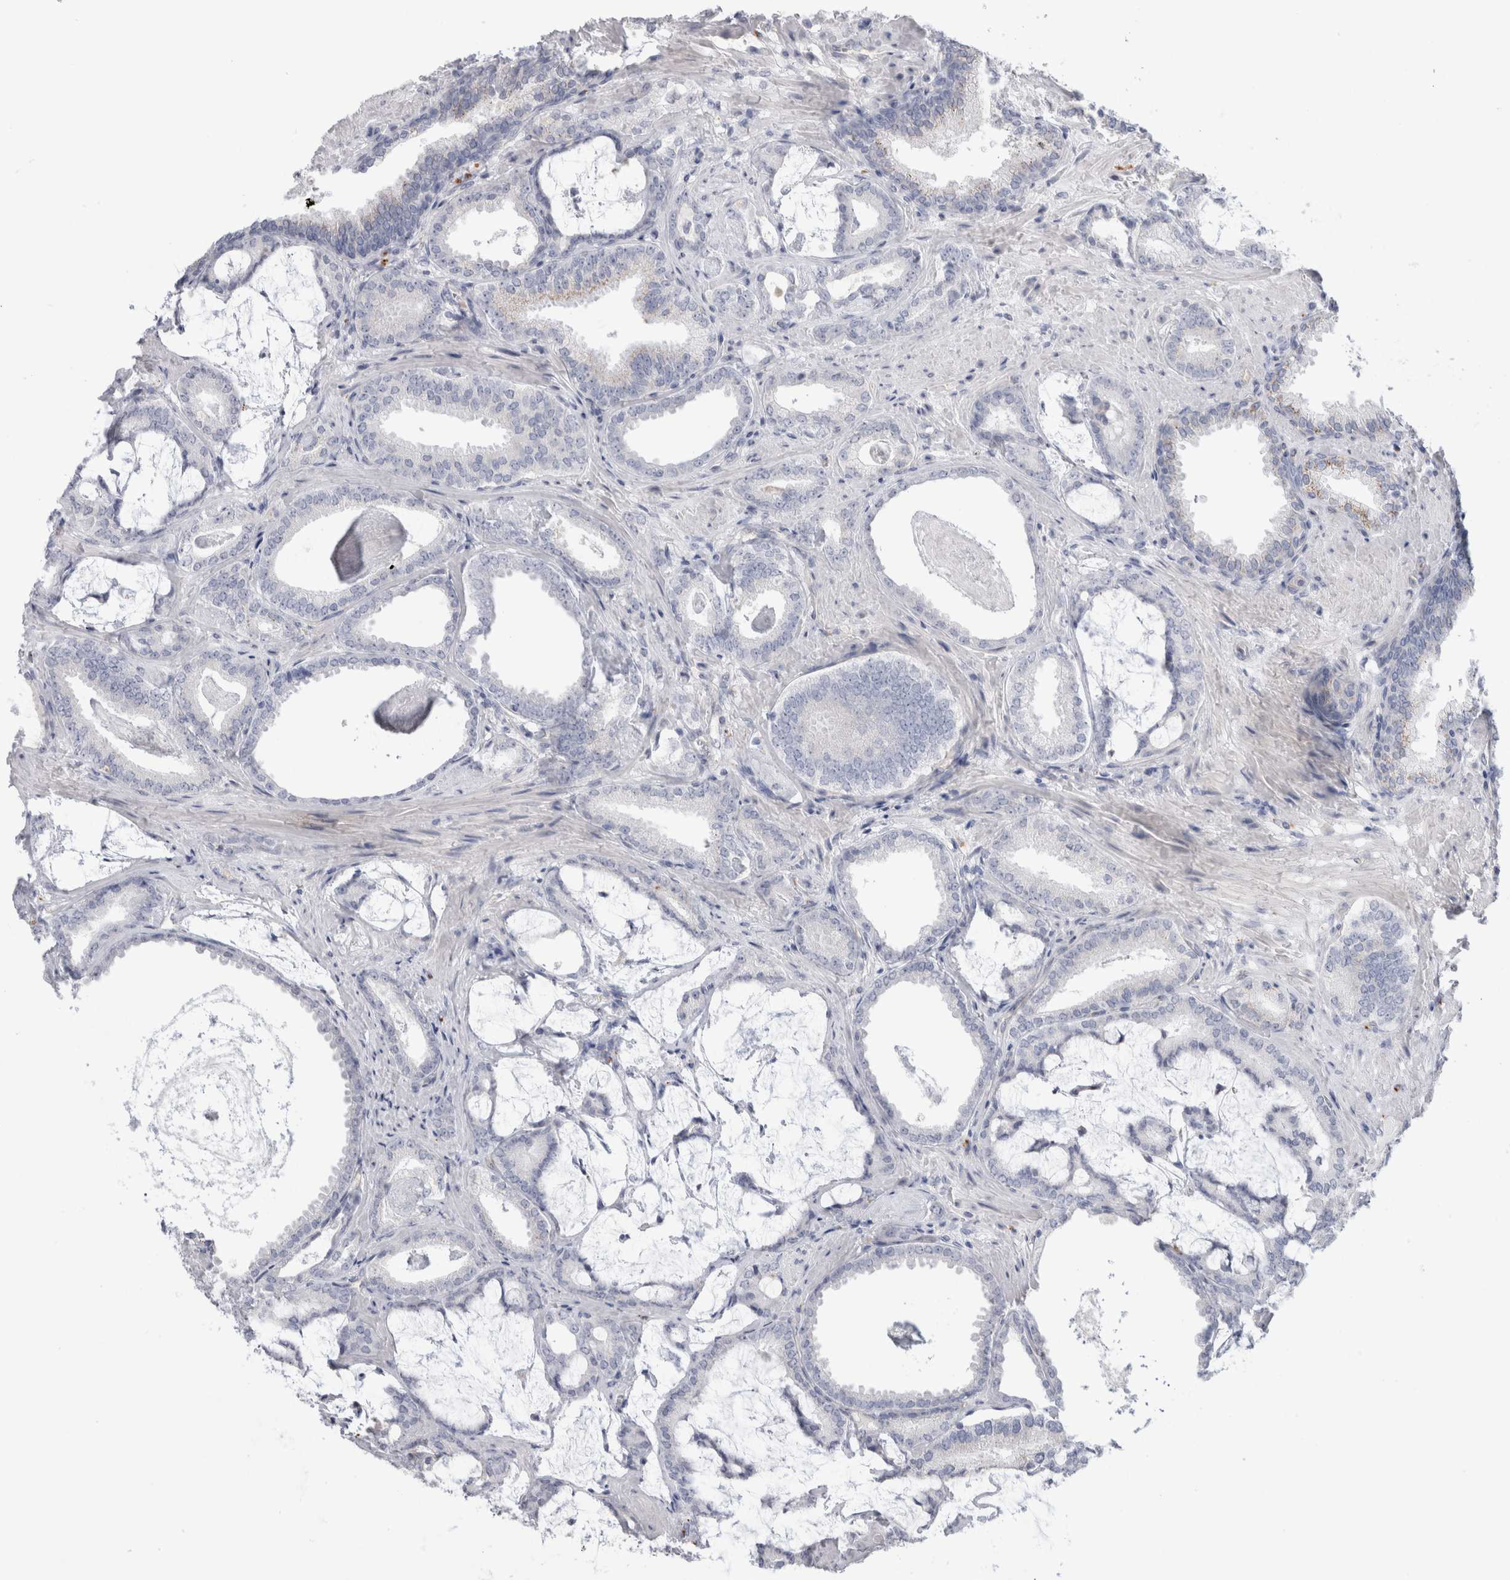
{"staining": {"intensity": "negative", "quantity": "none", "location": "none"}, "tissue": "prostate cancer", "cell_type": "Tumor cells", "image_type": "cancer", "snomed": [{"axis": "morphology", "description": "Adenocarcinoma, Low grade"}, {"axis": "topography", "description": "Prostate"}], "caption": "Human prostate cancer stained for a protein using immunohistochemistry (IHC) demonstrates no positivity in tumor cells.", "gene": "ANKMY1", "patient": {"sex": "male", "age": 71}}